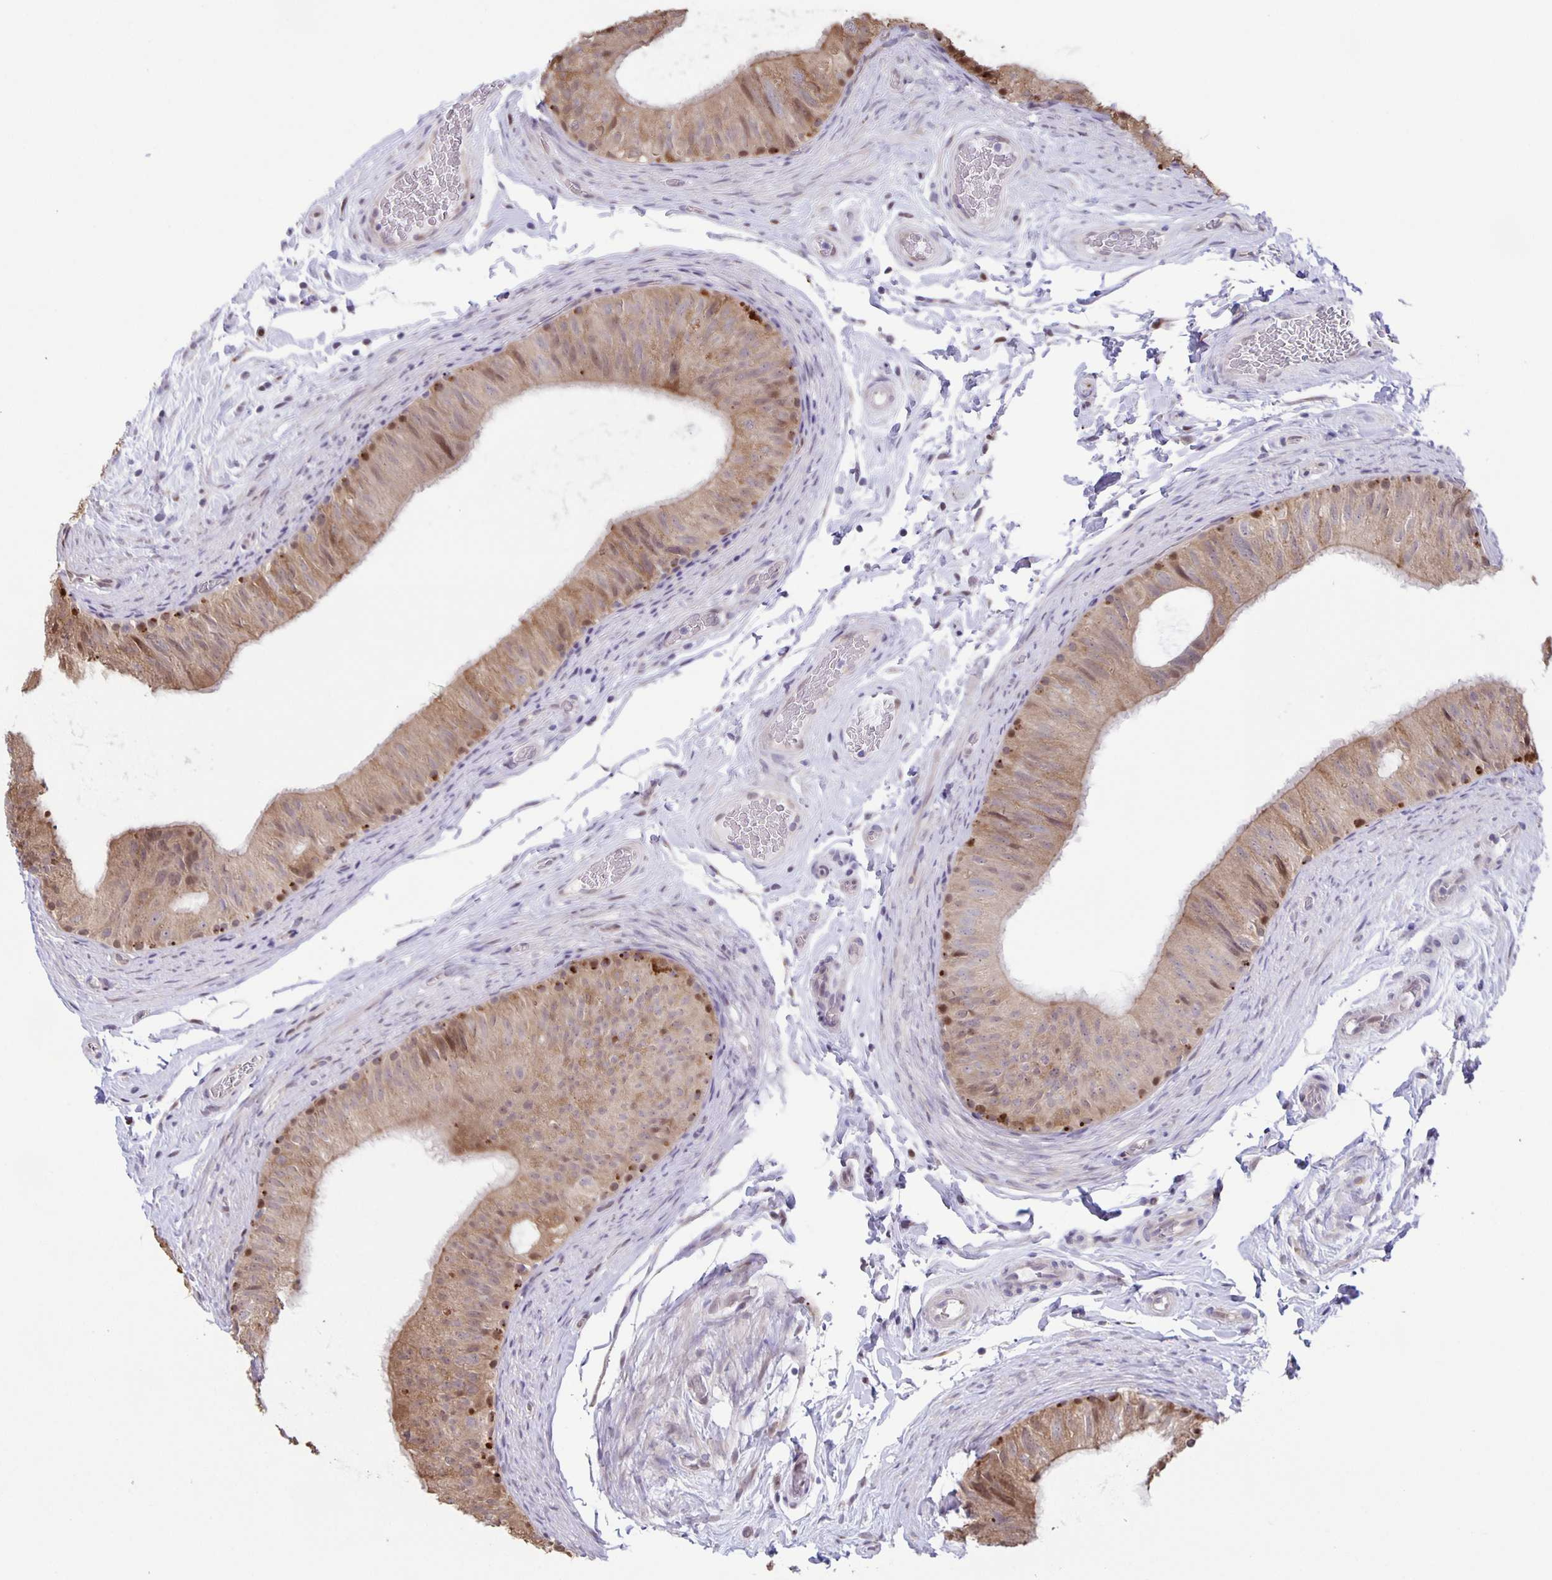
{"staining": {"intensity": "moderate", "quantity": "25%-75%", "location": "cytoplasmic/membranous,nuclear"}, "tissue": "epididymis", "cell_type": "Glandular cells", "image_type": "normal", "snomed": [{"axis": "morphology", "description": "Normal tissue, NOS"}, {"axis": "topography", "description": "Epididymis, spermatic cord, NOS"}, {"axis": "topography", "description": "Epididymis"}], "caption": "An image showing moderate cytoplasmic/membranous,nuclear positivity in about 25%-75% of glandular cells in benign epididymis, as visualized by brown immunohistochemical staining.", "gene": "MAPK12", "patient": {"sex": "male", "age": 31}}